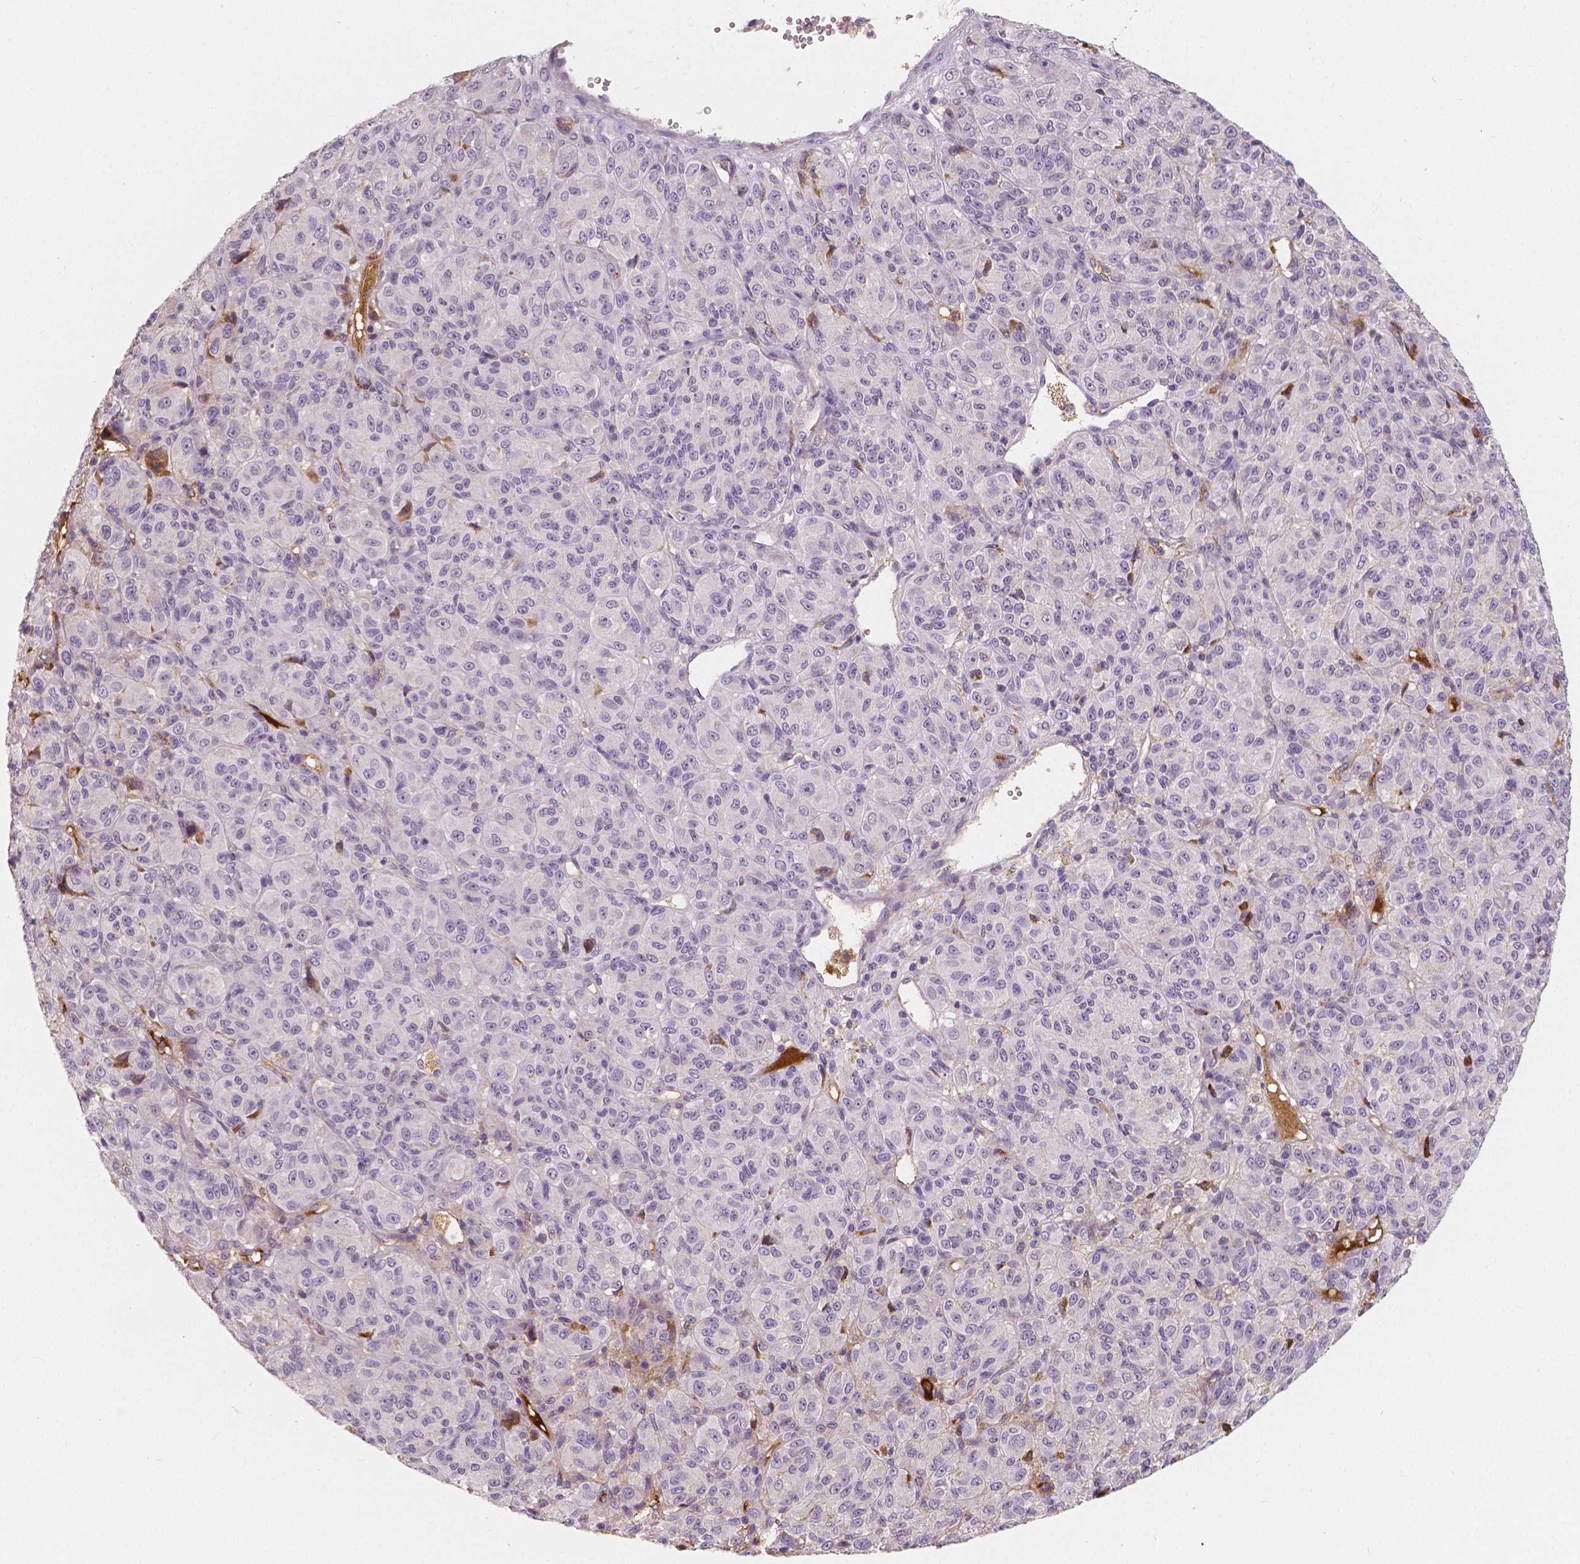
{"staining": {"intensity": "negative", "quantity": "none", "location": "none"}, "tissue": "melanoma", "cell_type": "Tumor cells", "image_type": "cancer", "snomed": [{"axis": "morphology", "description": "Malignant melanoma, Metastatic site"}, {"axis": "topography", "description": "Brain"}], "caption": "IHC of human malignant melanoma (metastatic site) exhibits no expression in tumor cells.", "gene": "APOA4", "patient": {"sex": "female", "age": 56}}